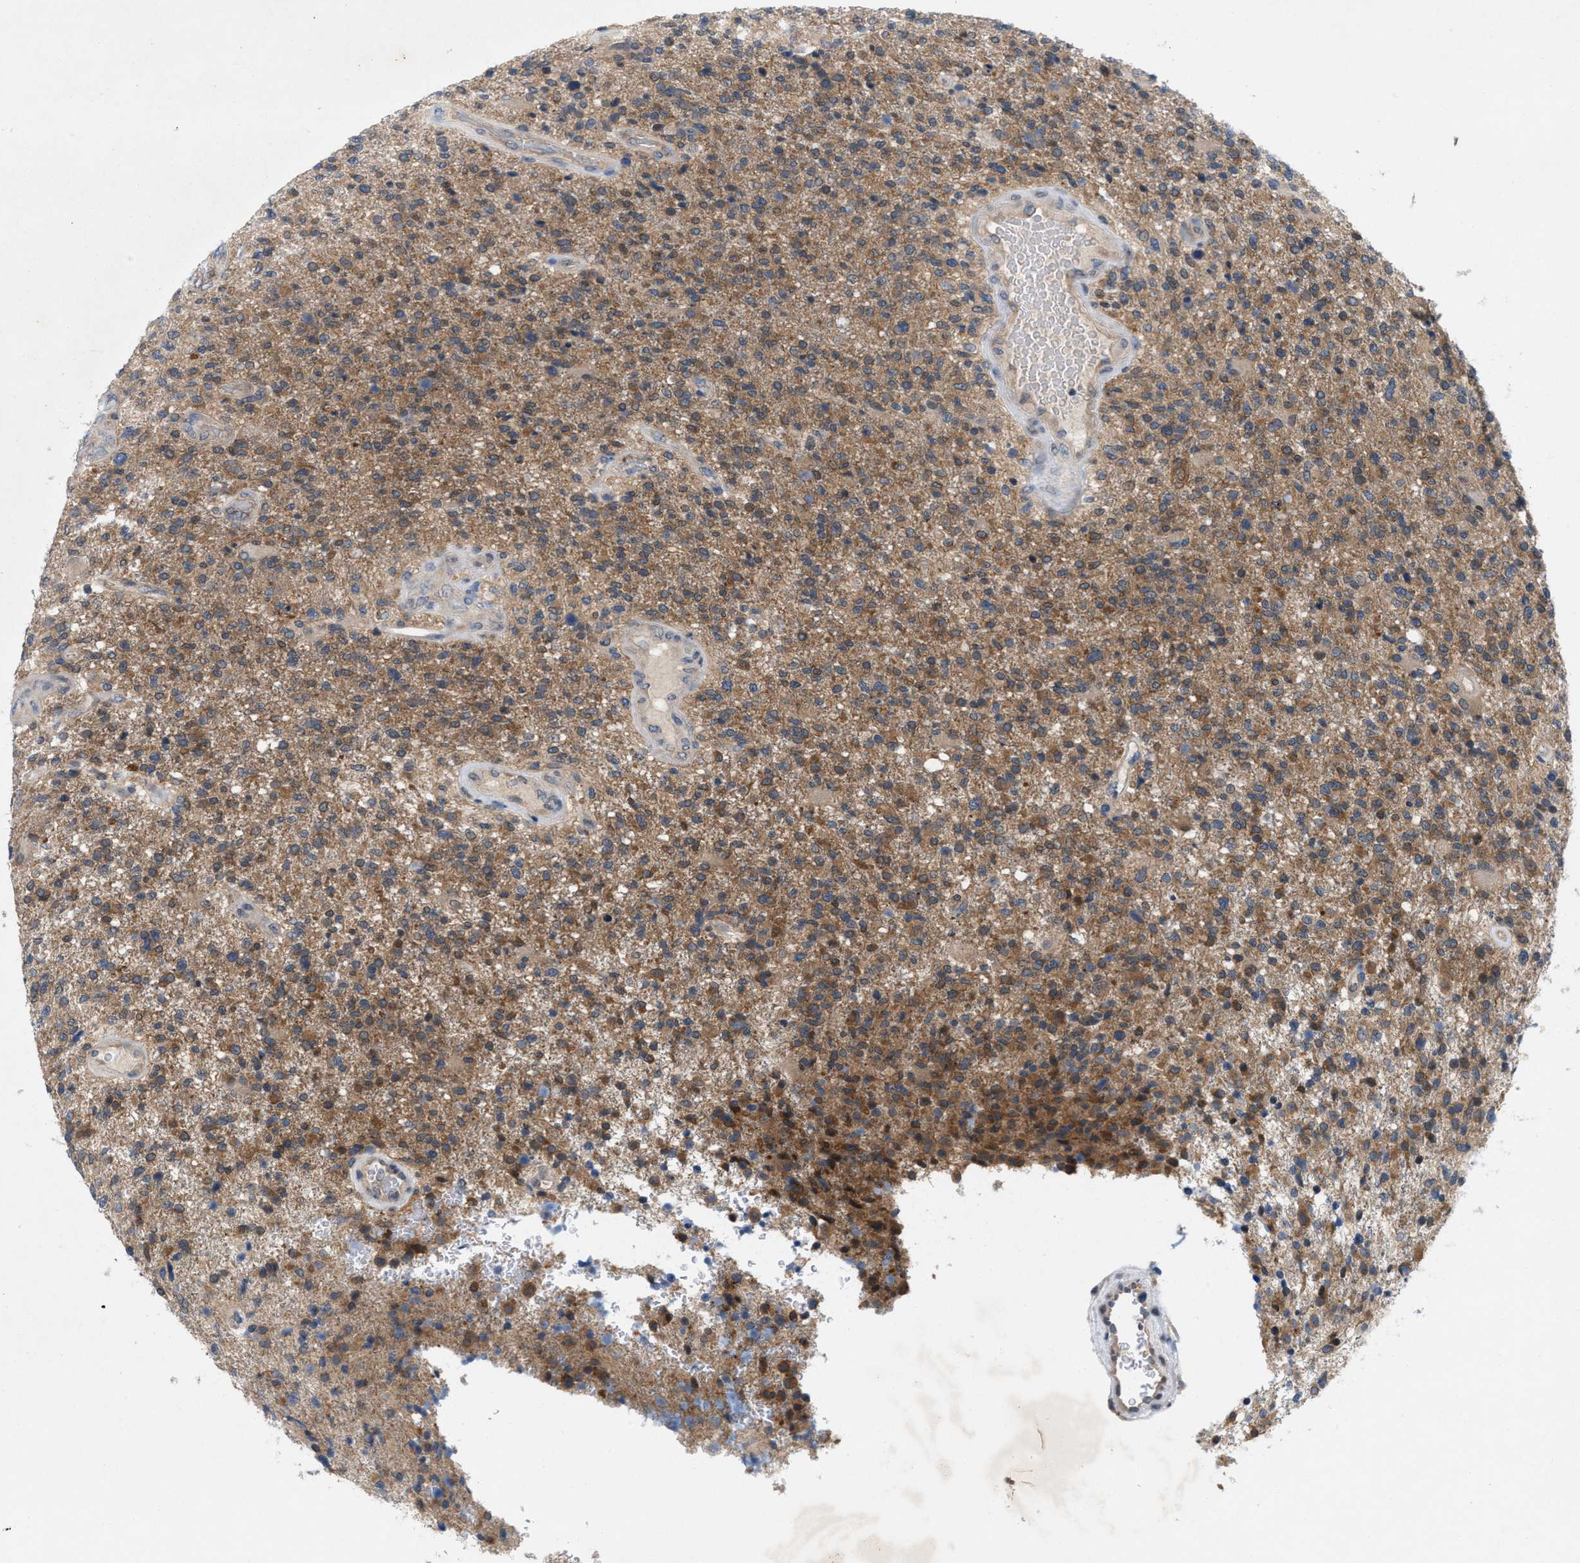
{"staining": {"intensity": "moderate", "quantity": "25%-75%", "location": "cytoplasmic/membranous"}, "tissue": "glioma", "cell_type": "Tumor cells", "image_type": "cancer", "snomed": [{"axis": "morphology", "description": "Glioma, malignant, High grade"}, {"axis": "topography", "description": "Brain"}], "caption": "Protein expression analysis of human malignant glioma (high-grade) reveals moderate cytoplasmic/membranous positivity in about 25%-75% of tumor cells. The protein is shown in brown color, while the nuclei are stained blue.", "gene": "WIPI2", "patient": {"sex": "male", "age": 72}}